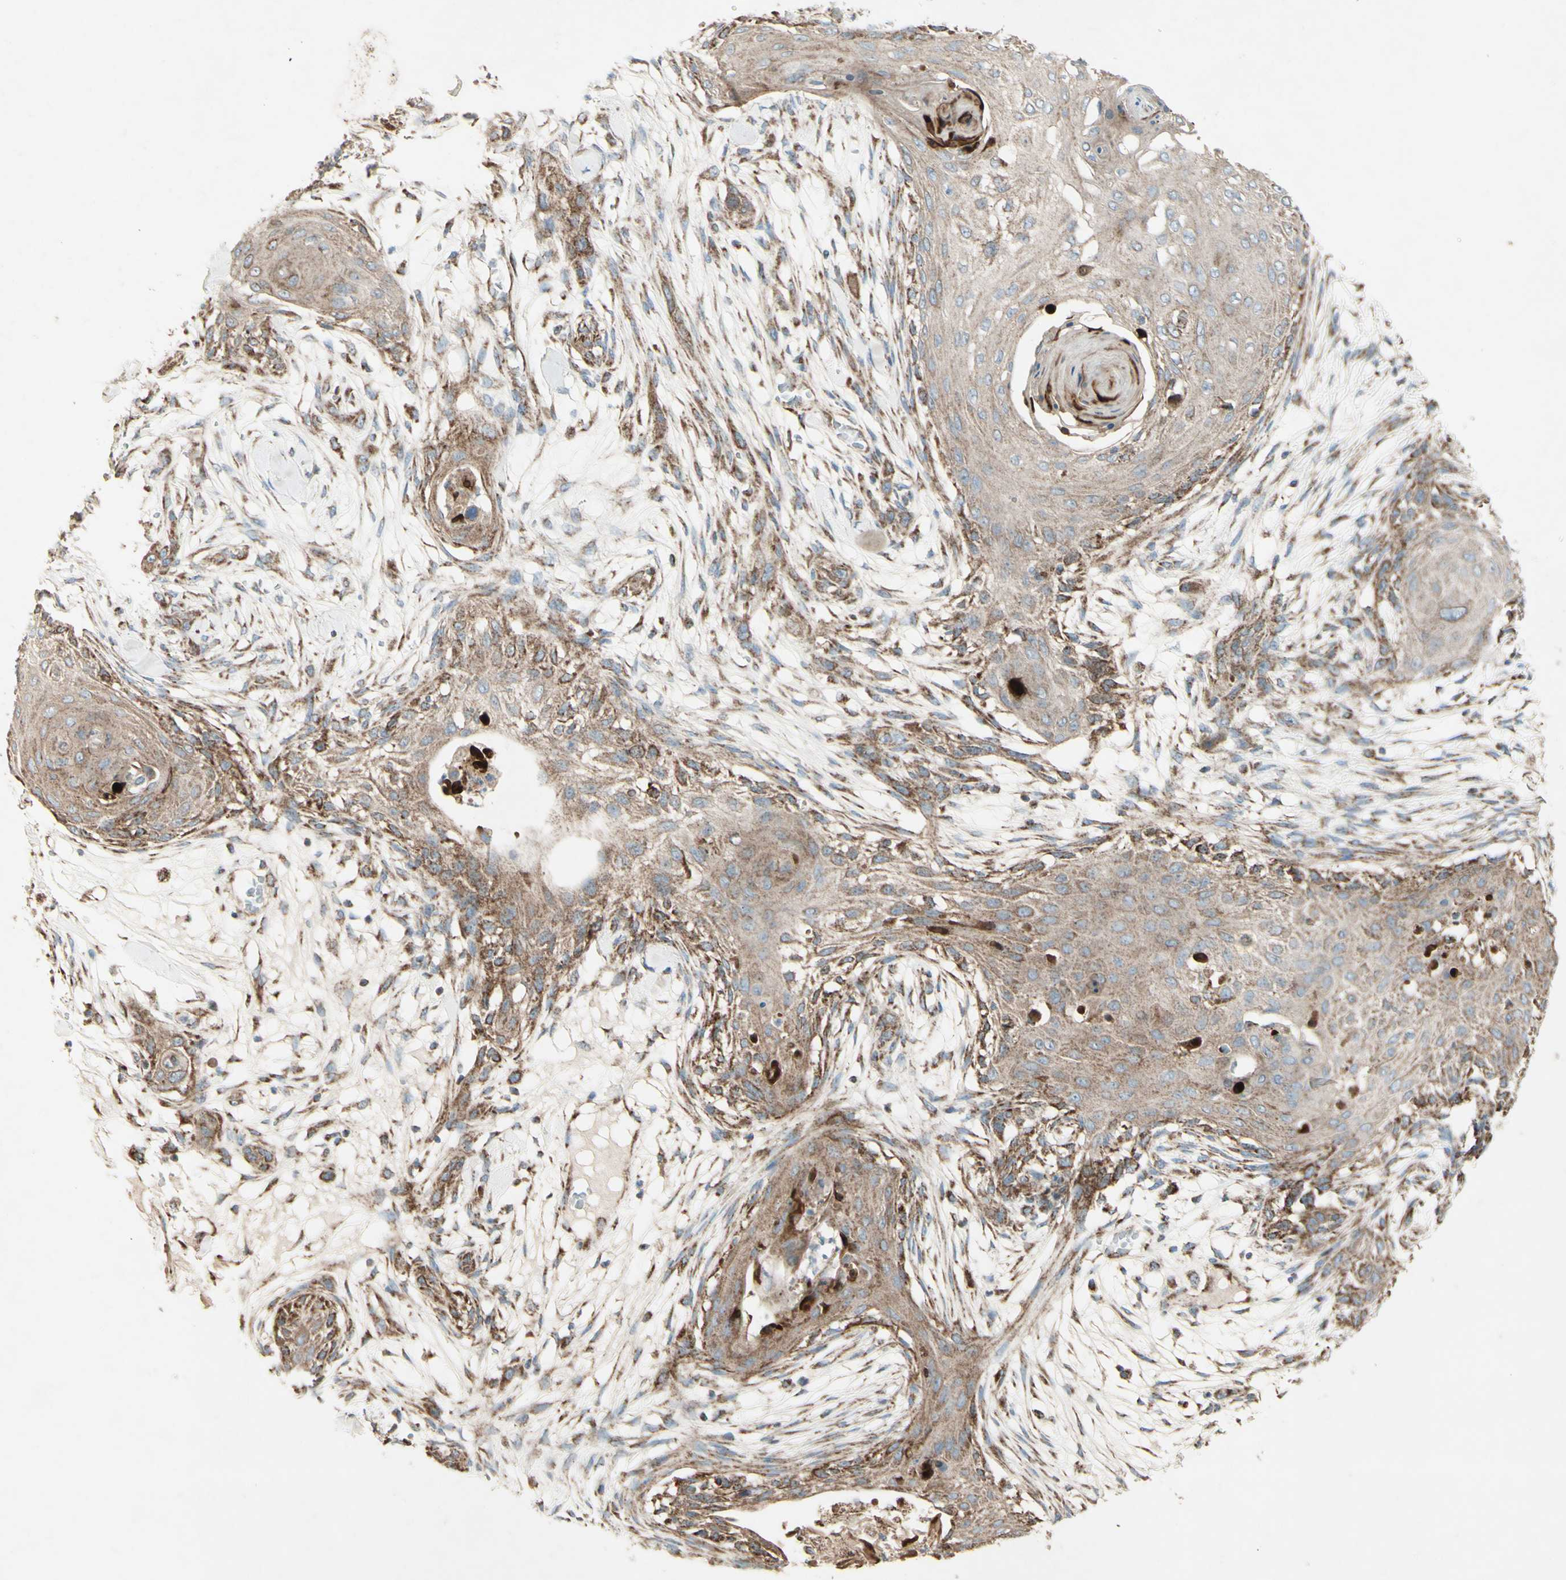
{"staining": {"intensity": "moderate", "quantity": ">75%", "location": "cytoplasmic/membranous"}, "tissue": "skin cancer", "cell_type": "Tumor cells", "image_type": "cancer", "snomed": [{"axis": "morphology", "description": "Squamous cell carcinoma, NOS"}, {"axis": "topography", "description": "Skin"}], "caption": "A photomicrograph showing moderate cytoplasmic/membranous expression in approximately >75% of tumor cells in skin cancer, as visualized by brown immunohistochemical staining.", "gene": "RHOT1", "patient": {"sex": "female", "age": 59}}